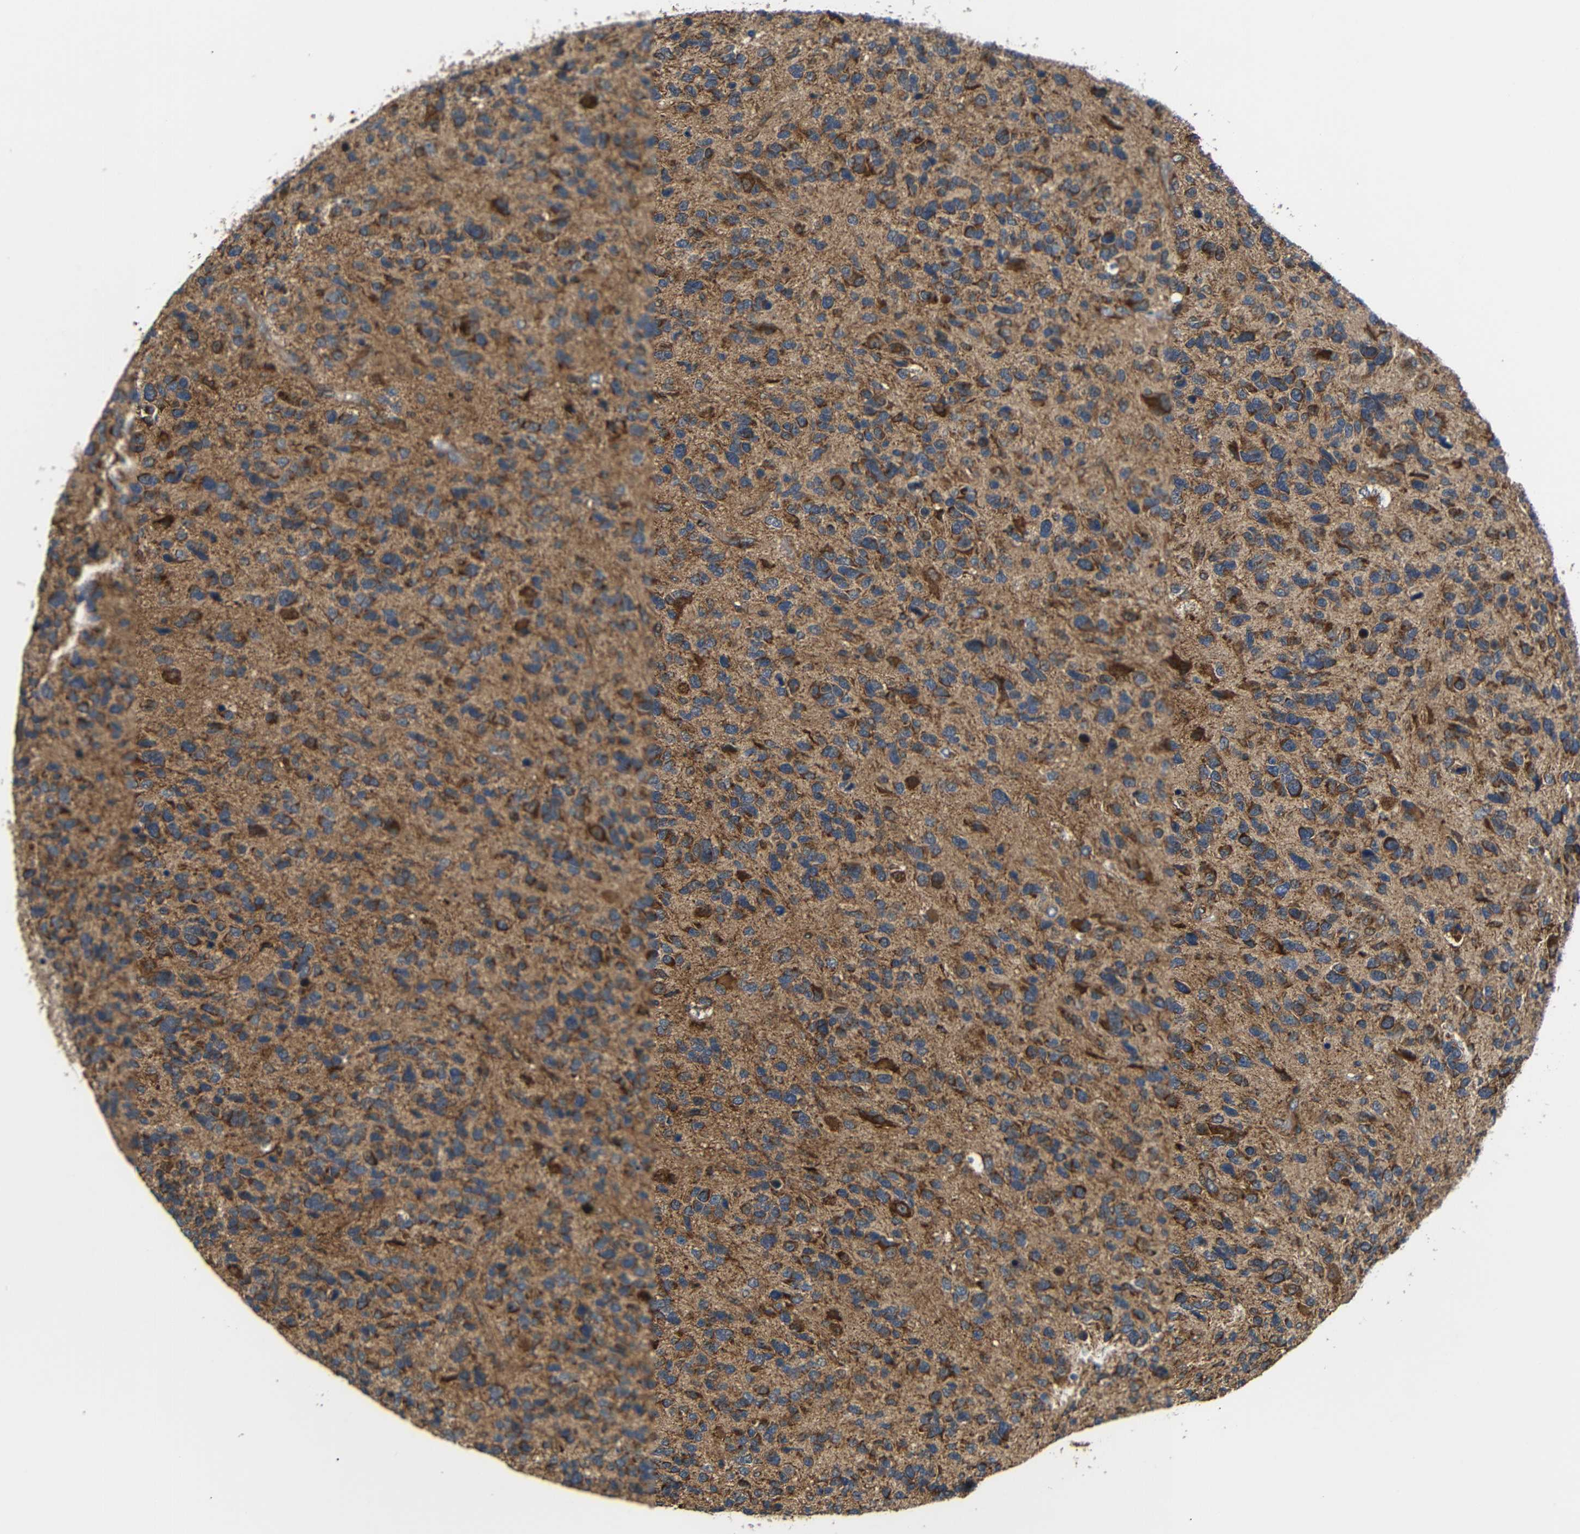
{"staining": {"intensity": "moderate", "quantity": ">75%", "location": "cytoplasmic/membranous"}, "tissue": "glioma", "cell_type": "Tumor cells", "image_type": "cancer", "snomed": [{"axis": "morphology", "description": "Glioma, malignant, High grade"}, {"axis": "topography", "description": "Brain"}], "caption": "A medium amount of moderate cytoplasmic/membranous expression is identified in approximately >75% of tumor cells in malignant glioma (high-grade) tissue. The staining was performed using DAB (3,3'-diaminobenzidine) to visualize the protein expression in brown, while the nuclei were stained in blue with hematoxylin (Magnification: 20x).", "gene": "KANK4", "patient": {"sex": "female", "age": 58}}